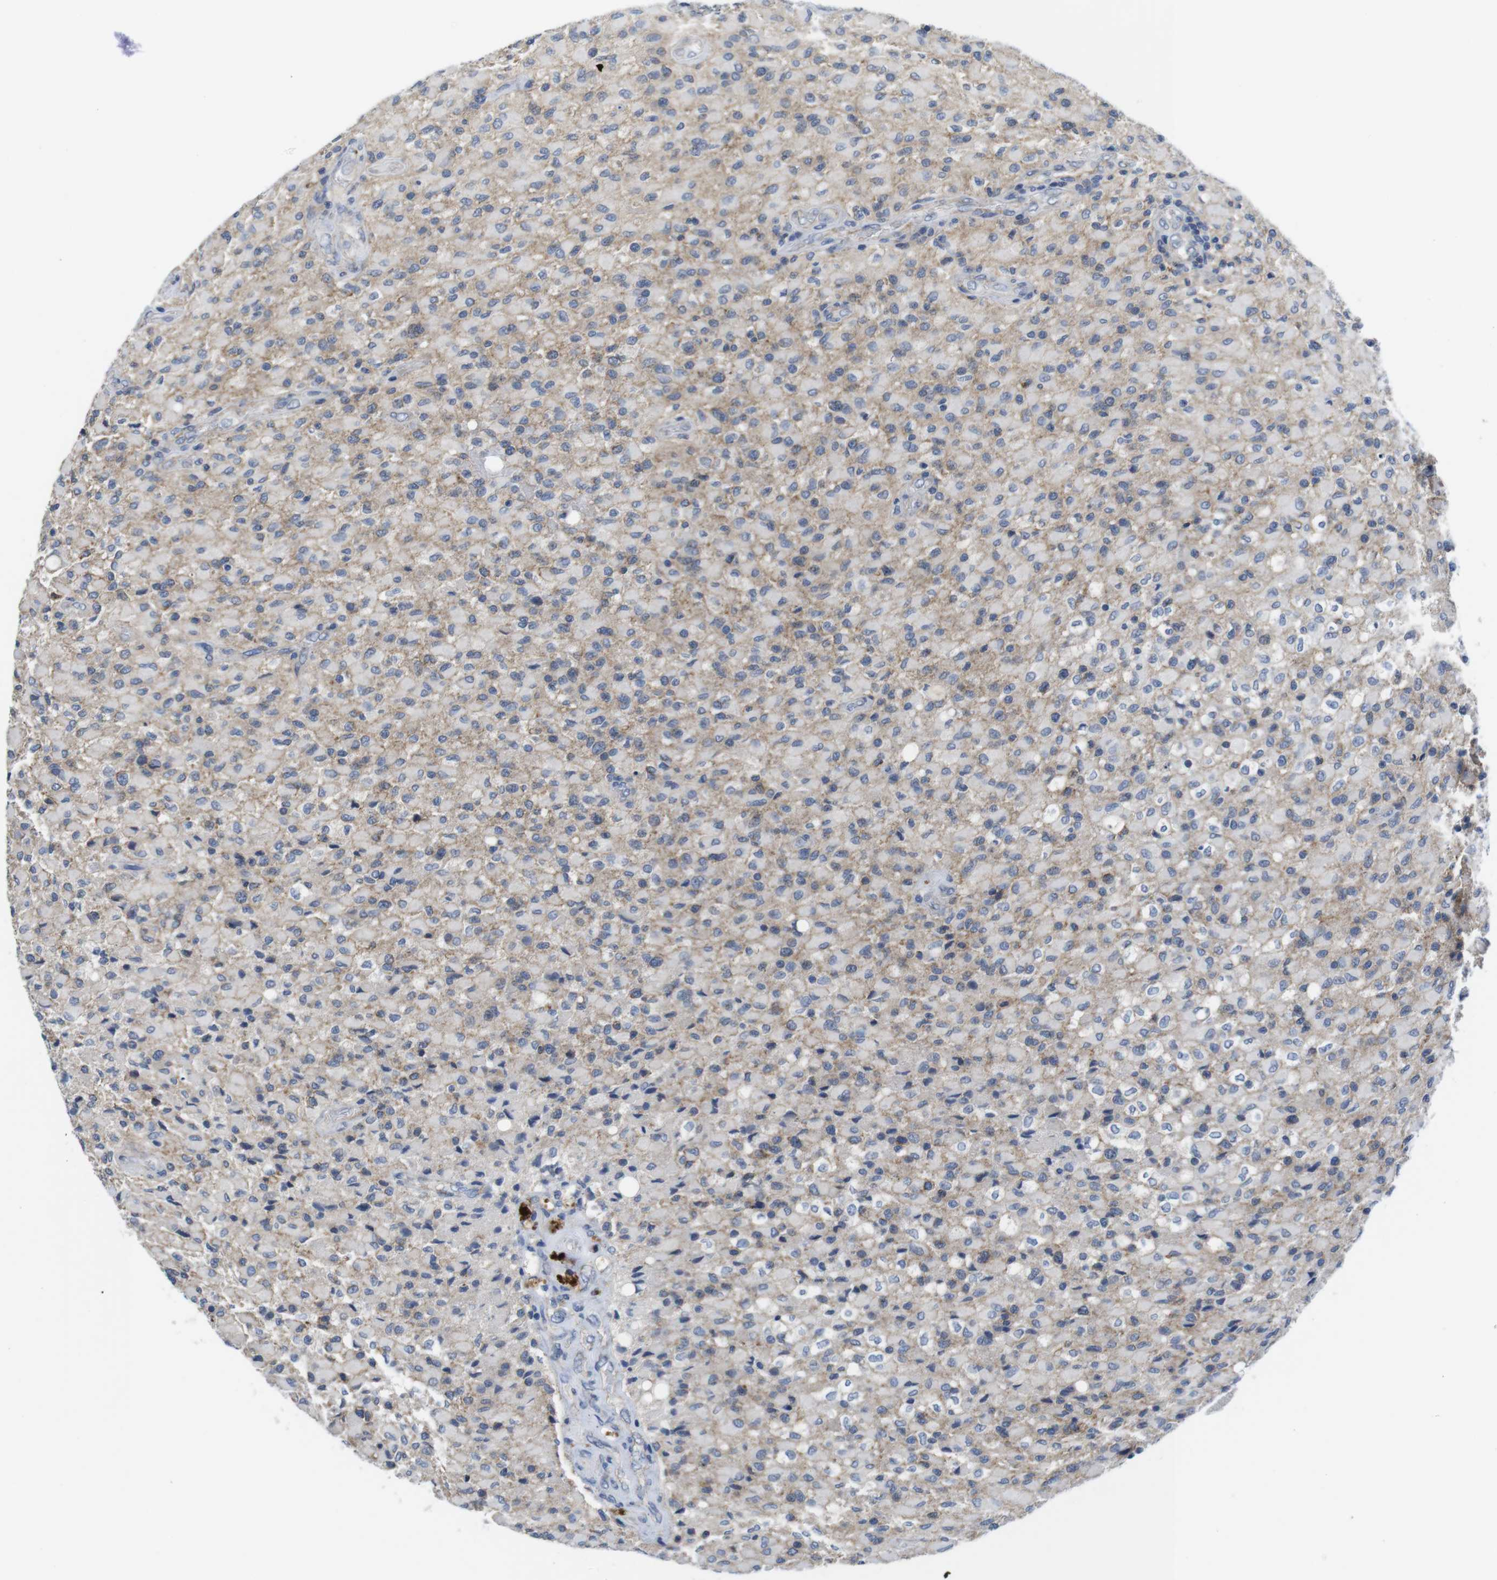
{"staining": {"intensity": "moderate", "quantity": "25%-75%", "location": "cytoplasmic/membranous"}, "tissue": "glioma", "cell_type": "Tumor cells", "image_type": "cancer", "snomed": [{"axis": "morphology", "description": "Glioma, malignant, High grade"}, {"axis": "topography", "description": "Brain"}], "caption": "High-magnification brightfield microscopy of glioma stained with DAB (brown) and counterstained with hematoxylin (blue). tumor cells exhibit moderate cytoplasmic/membranous staining is present in about25%-75% of cells. The protein is stained brown, and the nuclei are stained in blue (DAB IHC with brightfield microscopy, high magnification).", "gene": "SCRIB", "patient": {"sex": "male", "age": 71}}